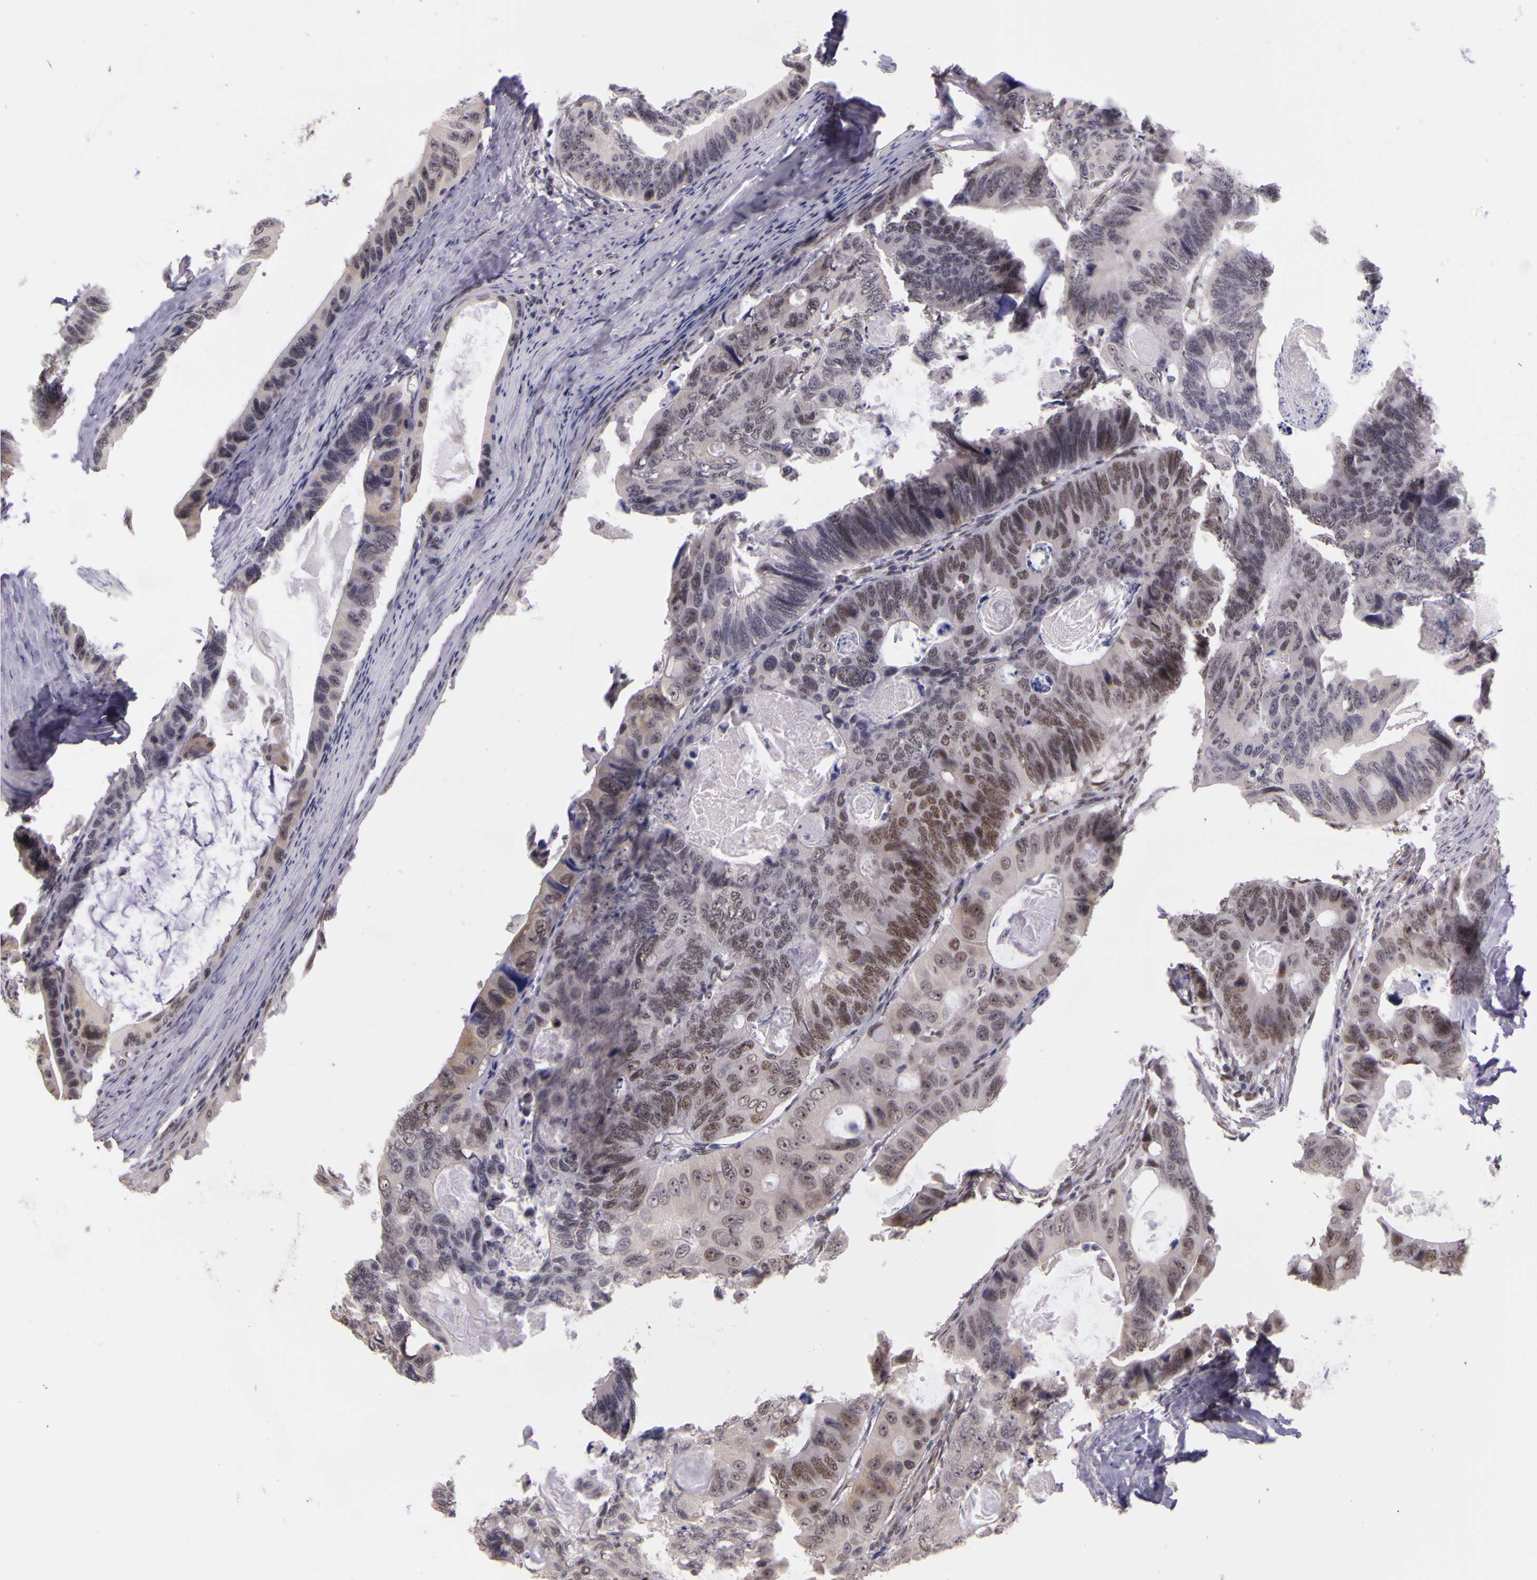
{"staining": {"intensity": "weak", "quantity": "25%-75%", "location": "nuclear"}, "tissue": "colorectal cancer", "cell_type": "Tumor cells", "image_type": "cancer", "snomed": [{"axis": "morphology", "description": "Adenocarcinoma, NOS"}, {"axis": "topography", "description": "Colon"}], "caption": "Tumor cells reveal weak nuclear staining in about 25%-75% of cells in colorectal cancer.", "gene": "WDR13", "patient": {"sex": "female", "age": 55}}